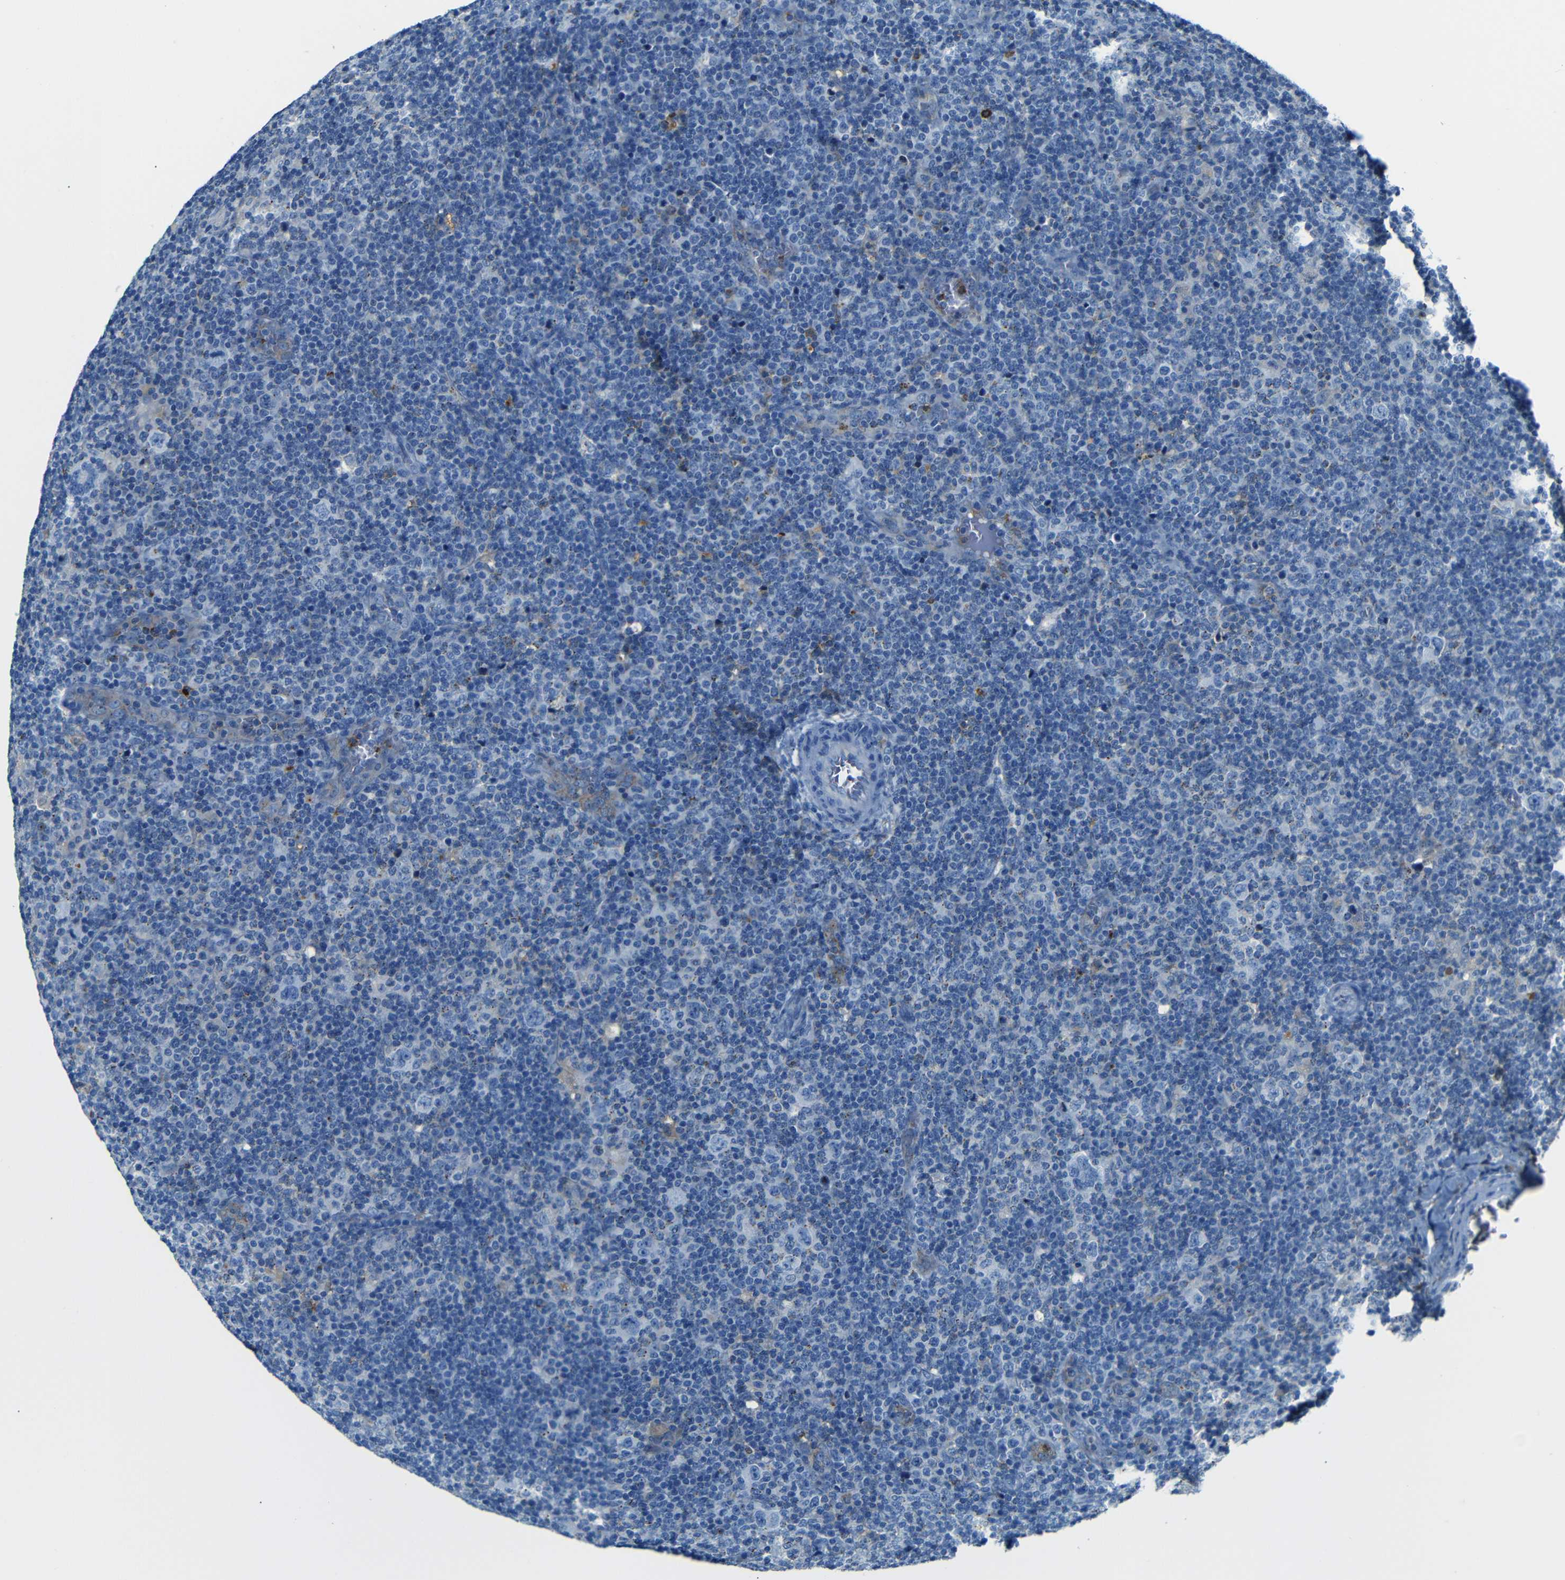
{"staining": {"intensity": "negative", "quantity": "none", "location": "none"}, "tissue": "lymphoma", "cell_type": "Tumor cells", "image_type": "cancer", "snomed": [{"axis": "morphology", "description": "Hodgkin's disease, NOS"}, {"axis": "topography", "description": "Lymph node"}], "caption": "An IHC micrograph of Hodgkin's disease is shown. There is no staining in tumor cells of Hodgkin's disease.", "gene": "SERPINA1", "patient": {"sex": "female", "age": 57}}